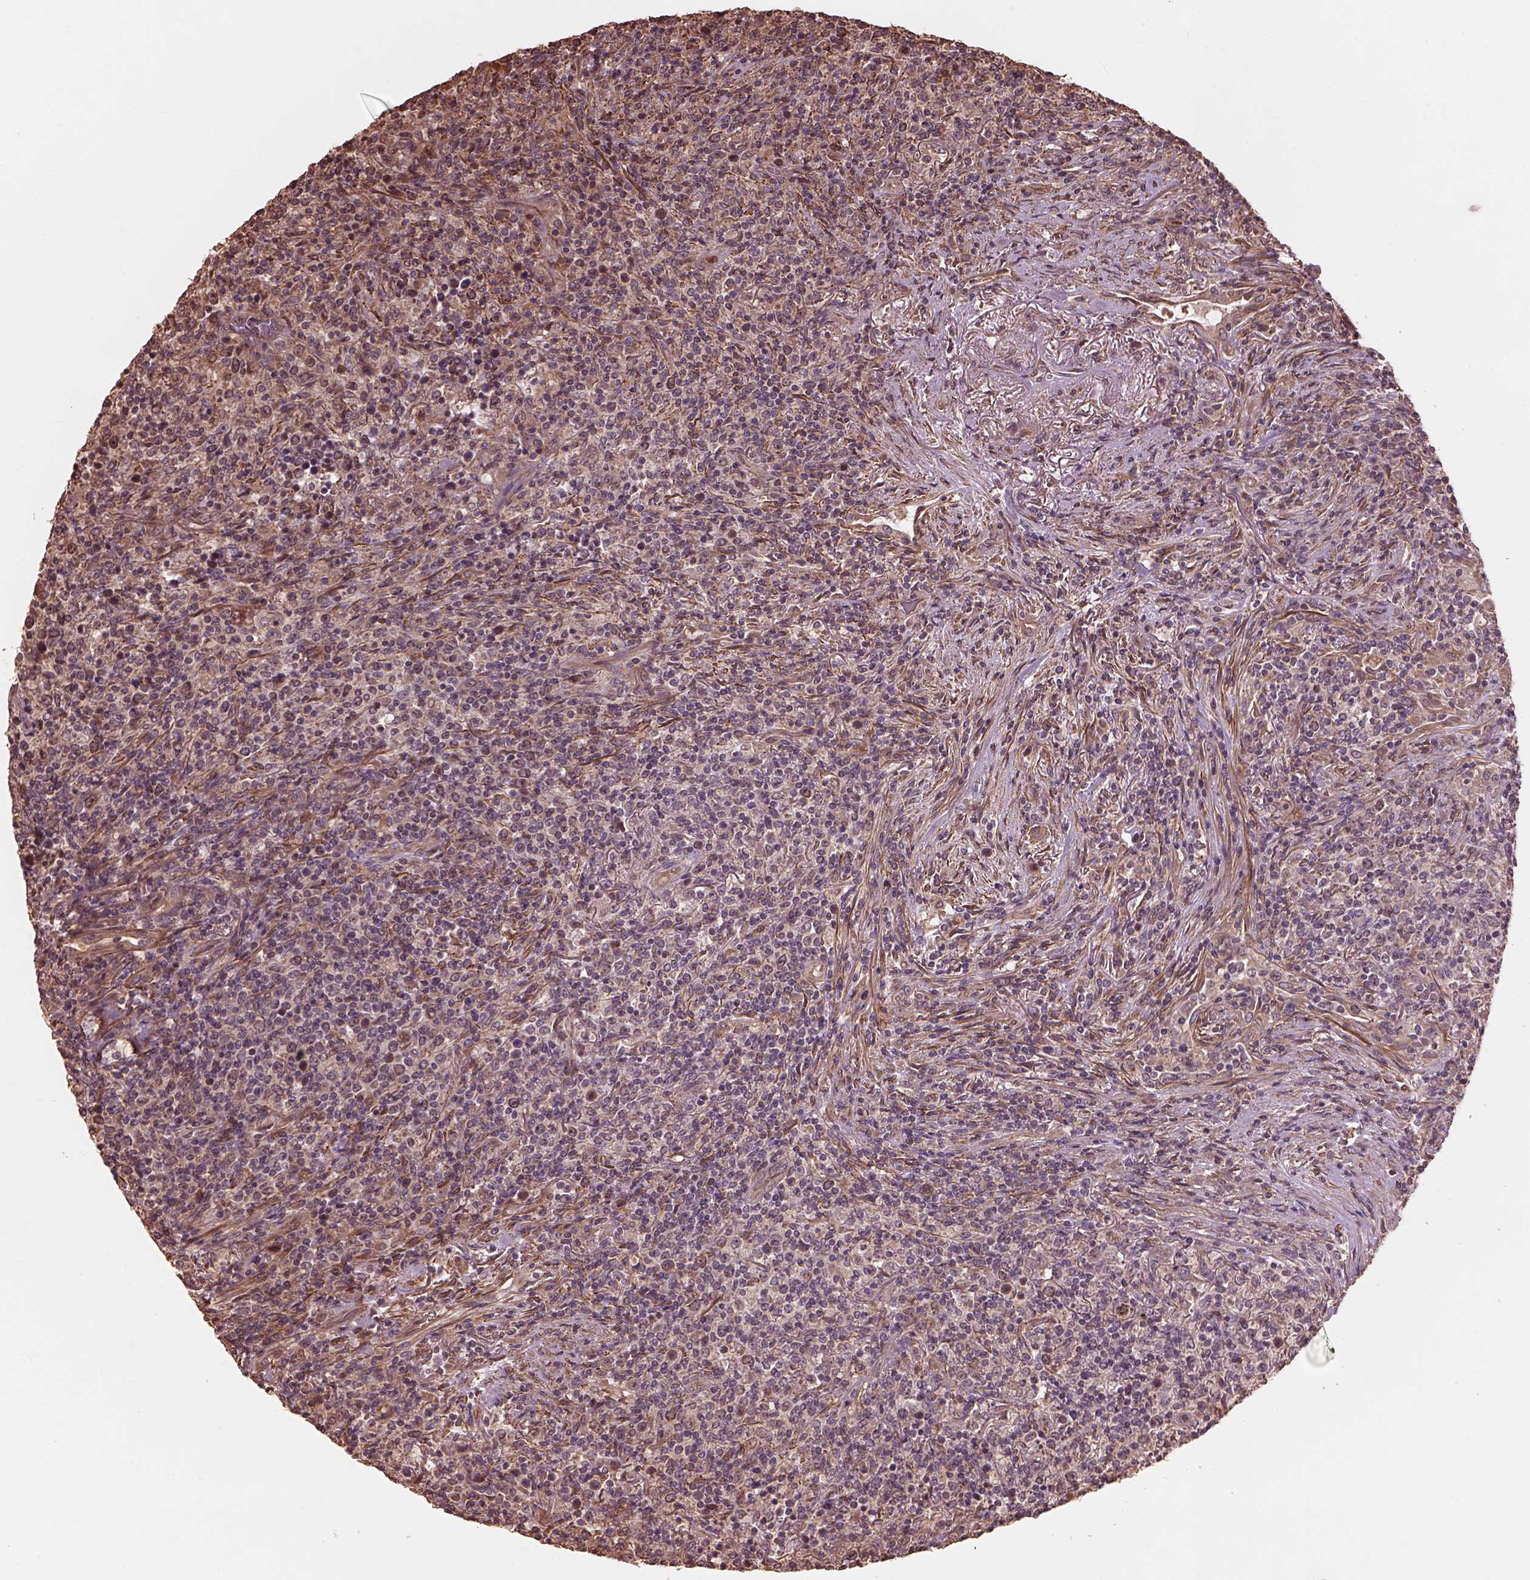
{"staining": {"intensity": "negative", "quantity": "<25%", "location": "cytoplasmic/membranous"}, "tissue": "lymphoma", "cell_type": "Tumor cells", "image_type": "cancer", "snomed": [{"axis": "morphology", "description": "Malignant lymphoma, non-Hodgkin's type, High grade"}, {"axis": "topography", "description": "Lung"}], "caption": "Immunohistochemistry micrograph of high-grade malignant lymphoma, non-Hodgkin's type stained for a protein (brown), which reveals no staining in tumor cells. (DAB immunohistochemistry, high magnification).", "gene": "METTL4", "patient": {"sex": "male", "age": 79}}